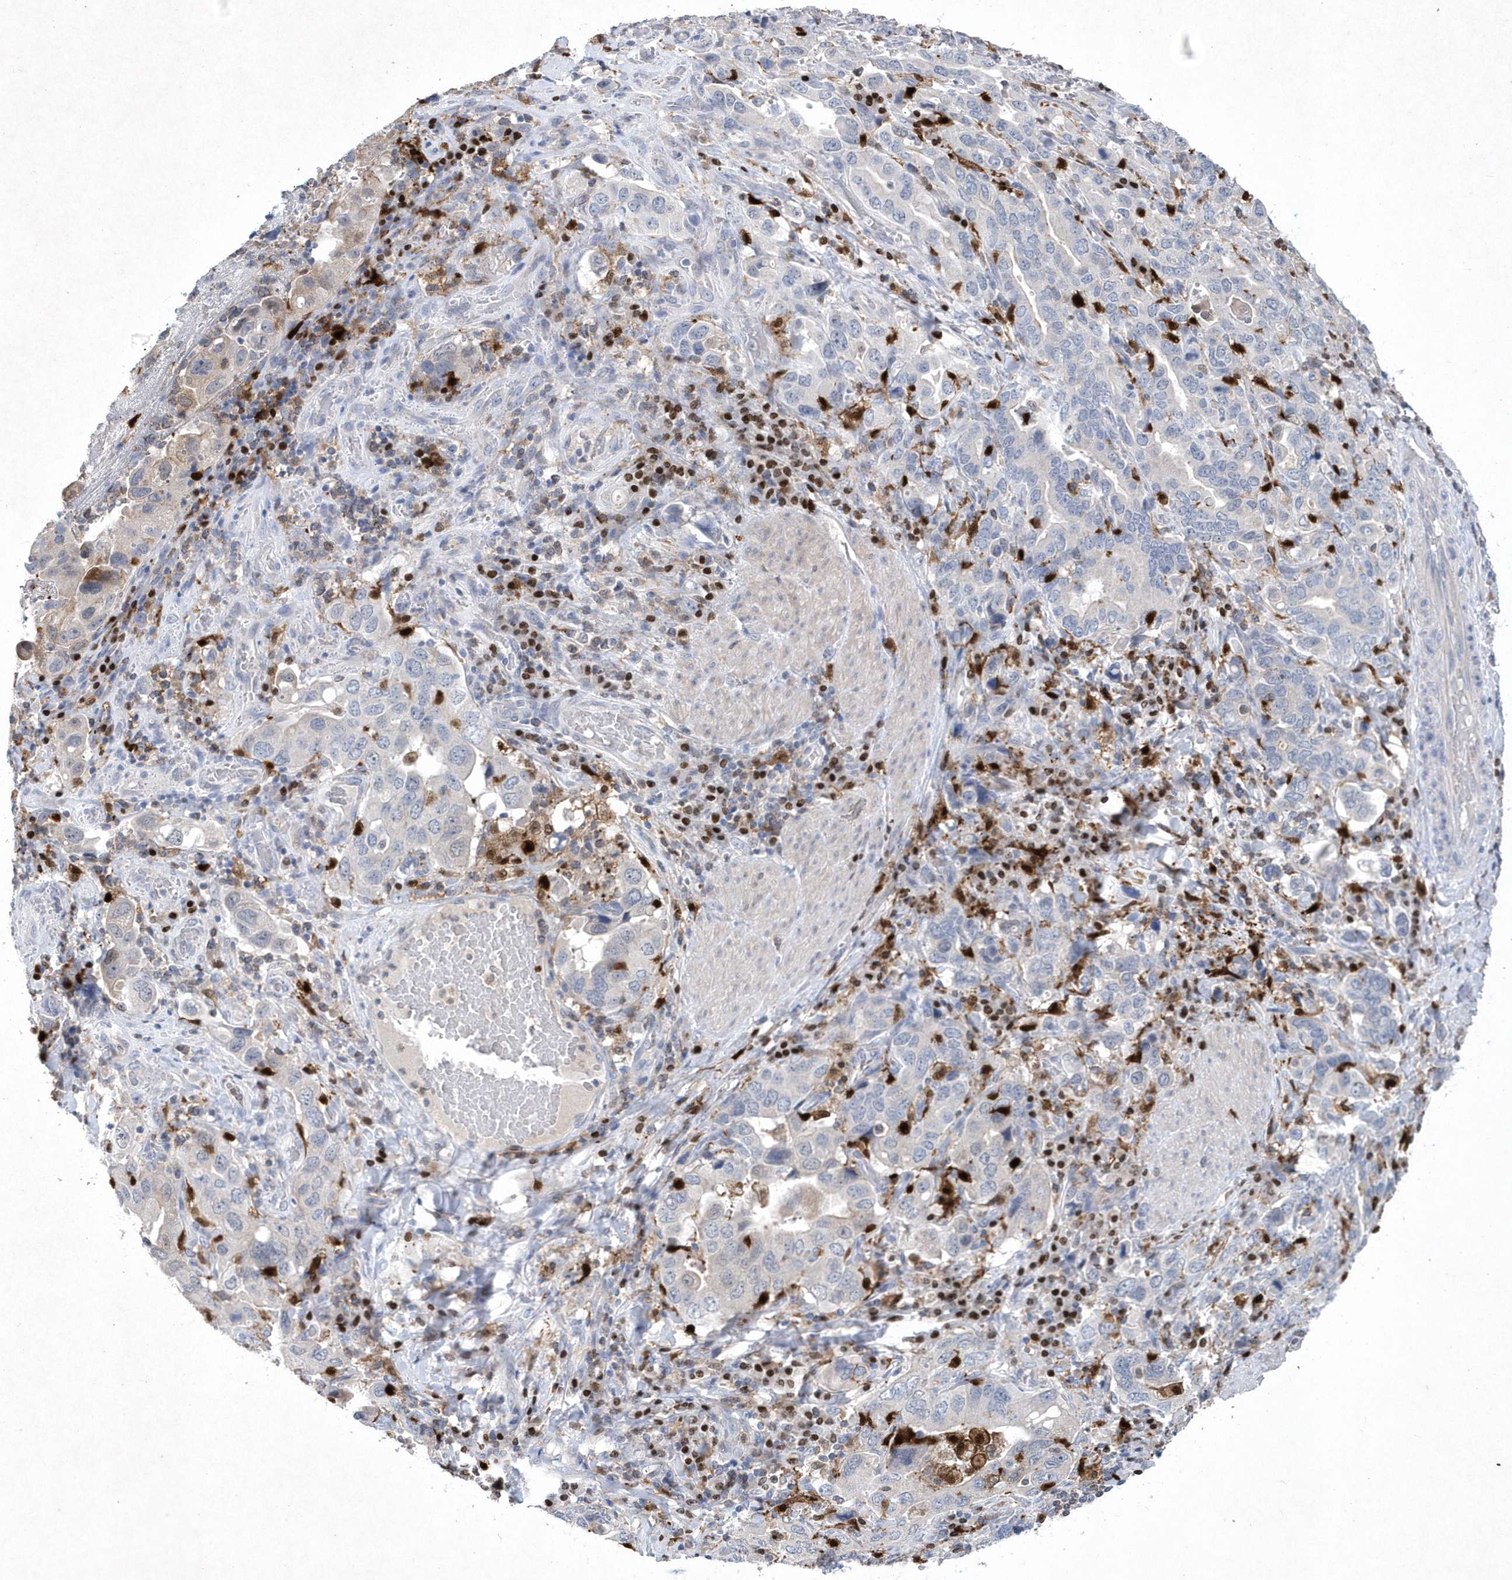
{"staining": {"intensity": "negative", "quantity": "none", "location": "none"}, "tissue": "stomach cancer", "cell_type": "Tumor cells", "image_type": "cancer", "snomed": [{"axis": "morphology", "description": "Adenocarcinoma, NOS"}, {"axis": "topography", "description": "Stomach, upper"}], "caption": "Immunohistochemical staining of stomach cancer exhibits no significant positivity in tumor cells. Brightfield microscopy of IHC stained with DAB (brown) and hematoxylin (blue), captured at high magnification.", "gene": "BHLHA15", "patient": {"sex": "male", "age": 62}}